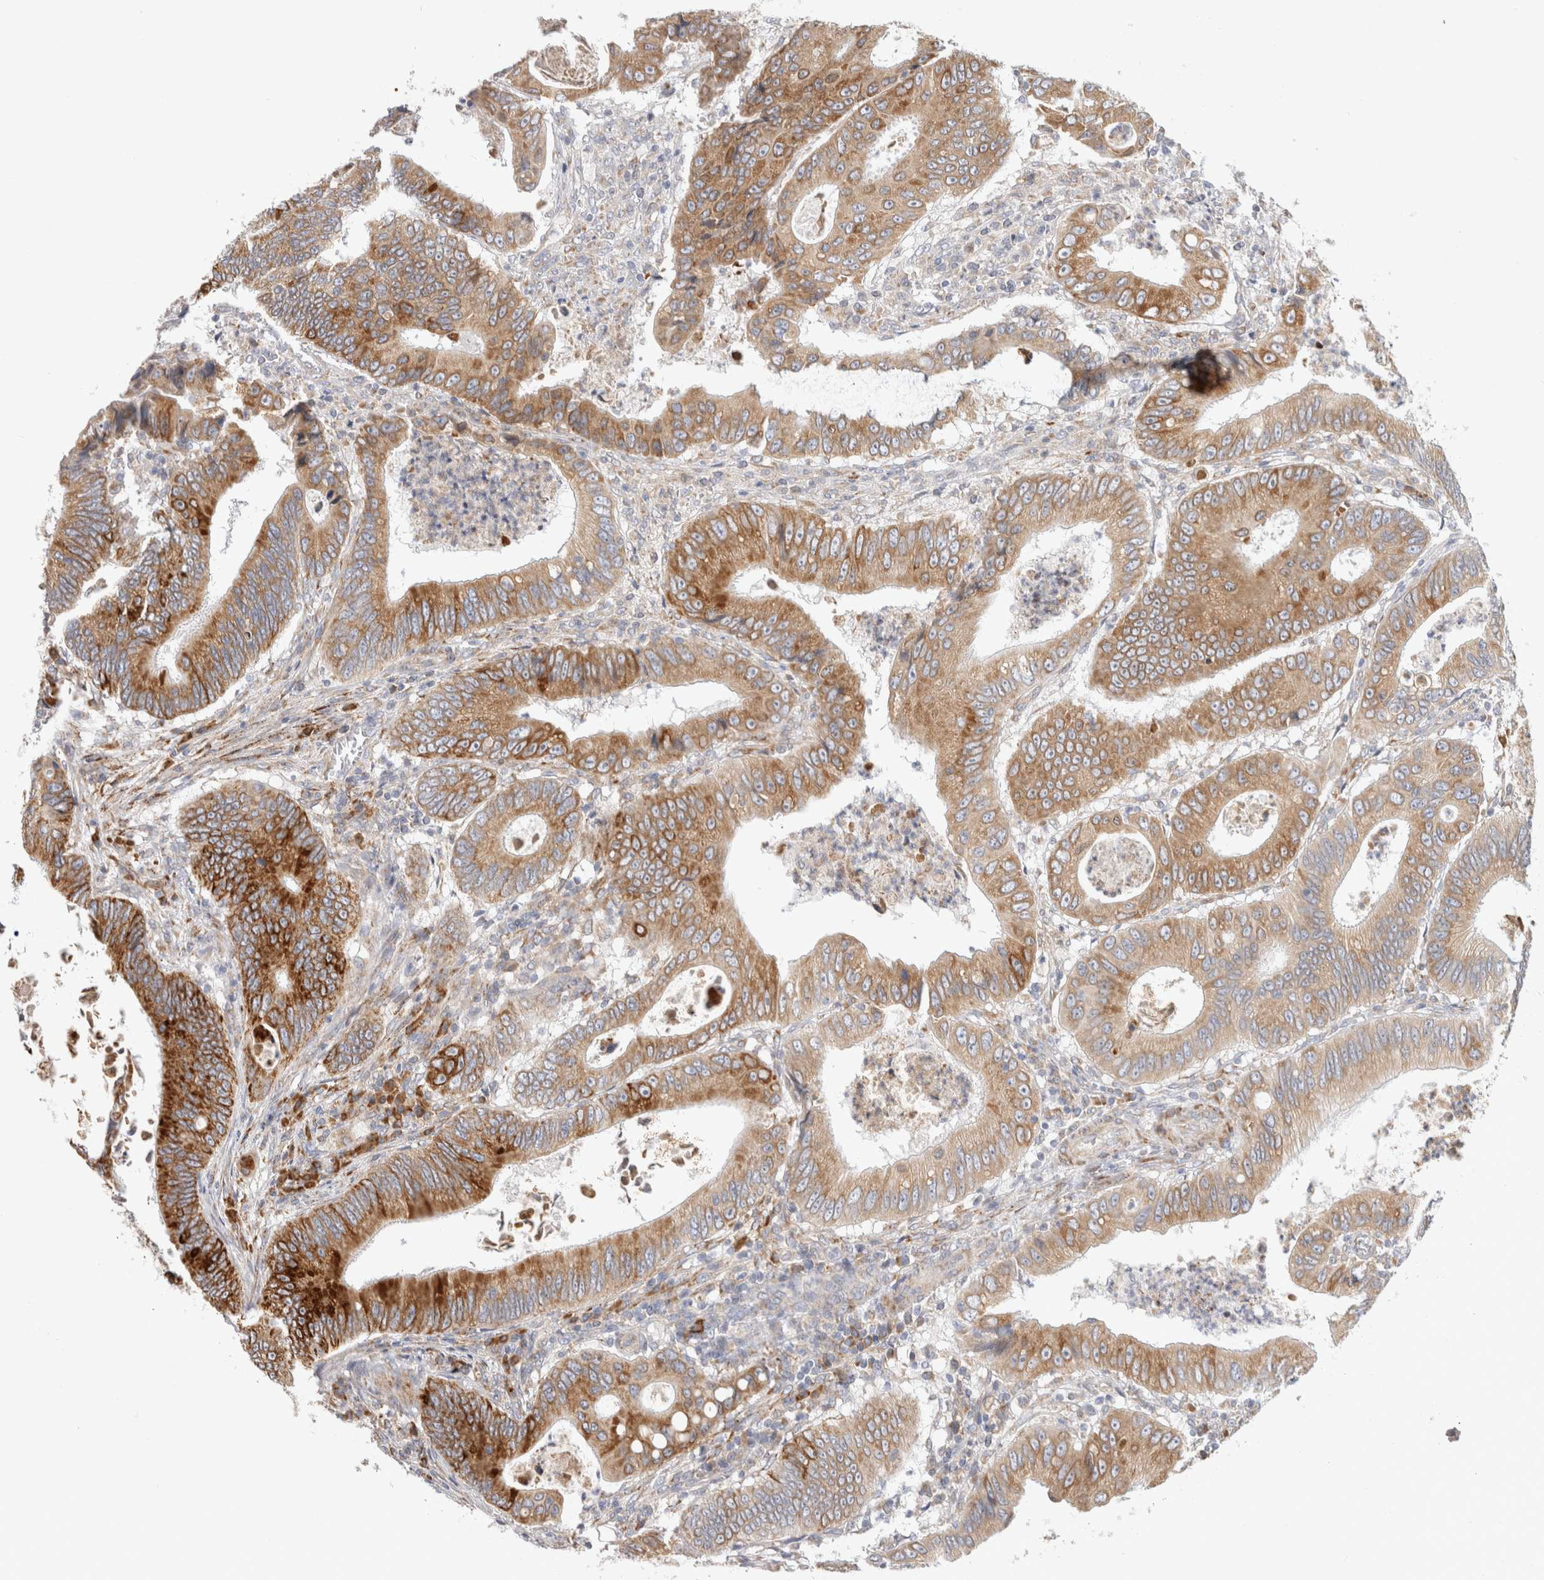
{"staining": {"intensity": "strong", "quantity": "25%-75%", "location": "cytoplasmic/membranous"}, "tissue": "colorectal cancer", "cell_type": "Tumor cells", "image_type": "cancer", "snomed": [{"axis": "morphology", "description": "Inflammation, NOS"}, {"axis": "morphology", "description": "Adenocarcinoma, NOS"}, {"axis": "topography", "description": "Colon"}], "caption": "A high-resolution micrograph shows IHC staining of adenocarcinoma (colorectal), which reveals strong cytoplasmic/membranous staining in about 25%-75% of tumor cells.", "gene": "RPN2", "patient": {"sex": "male", "age": 72}}